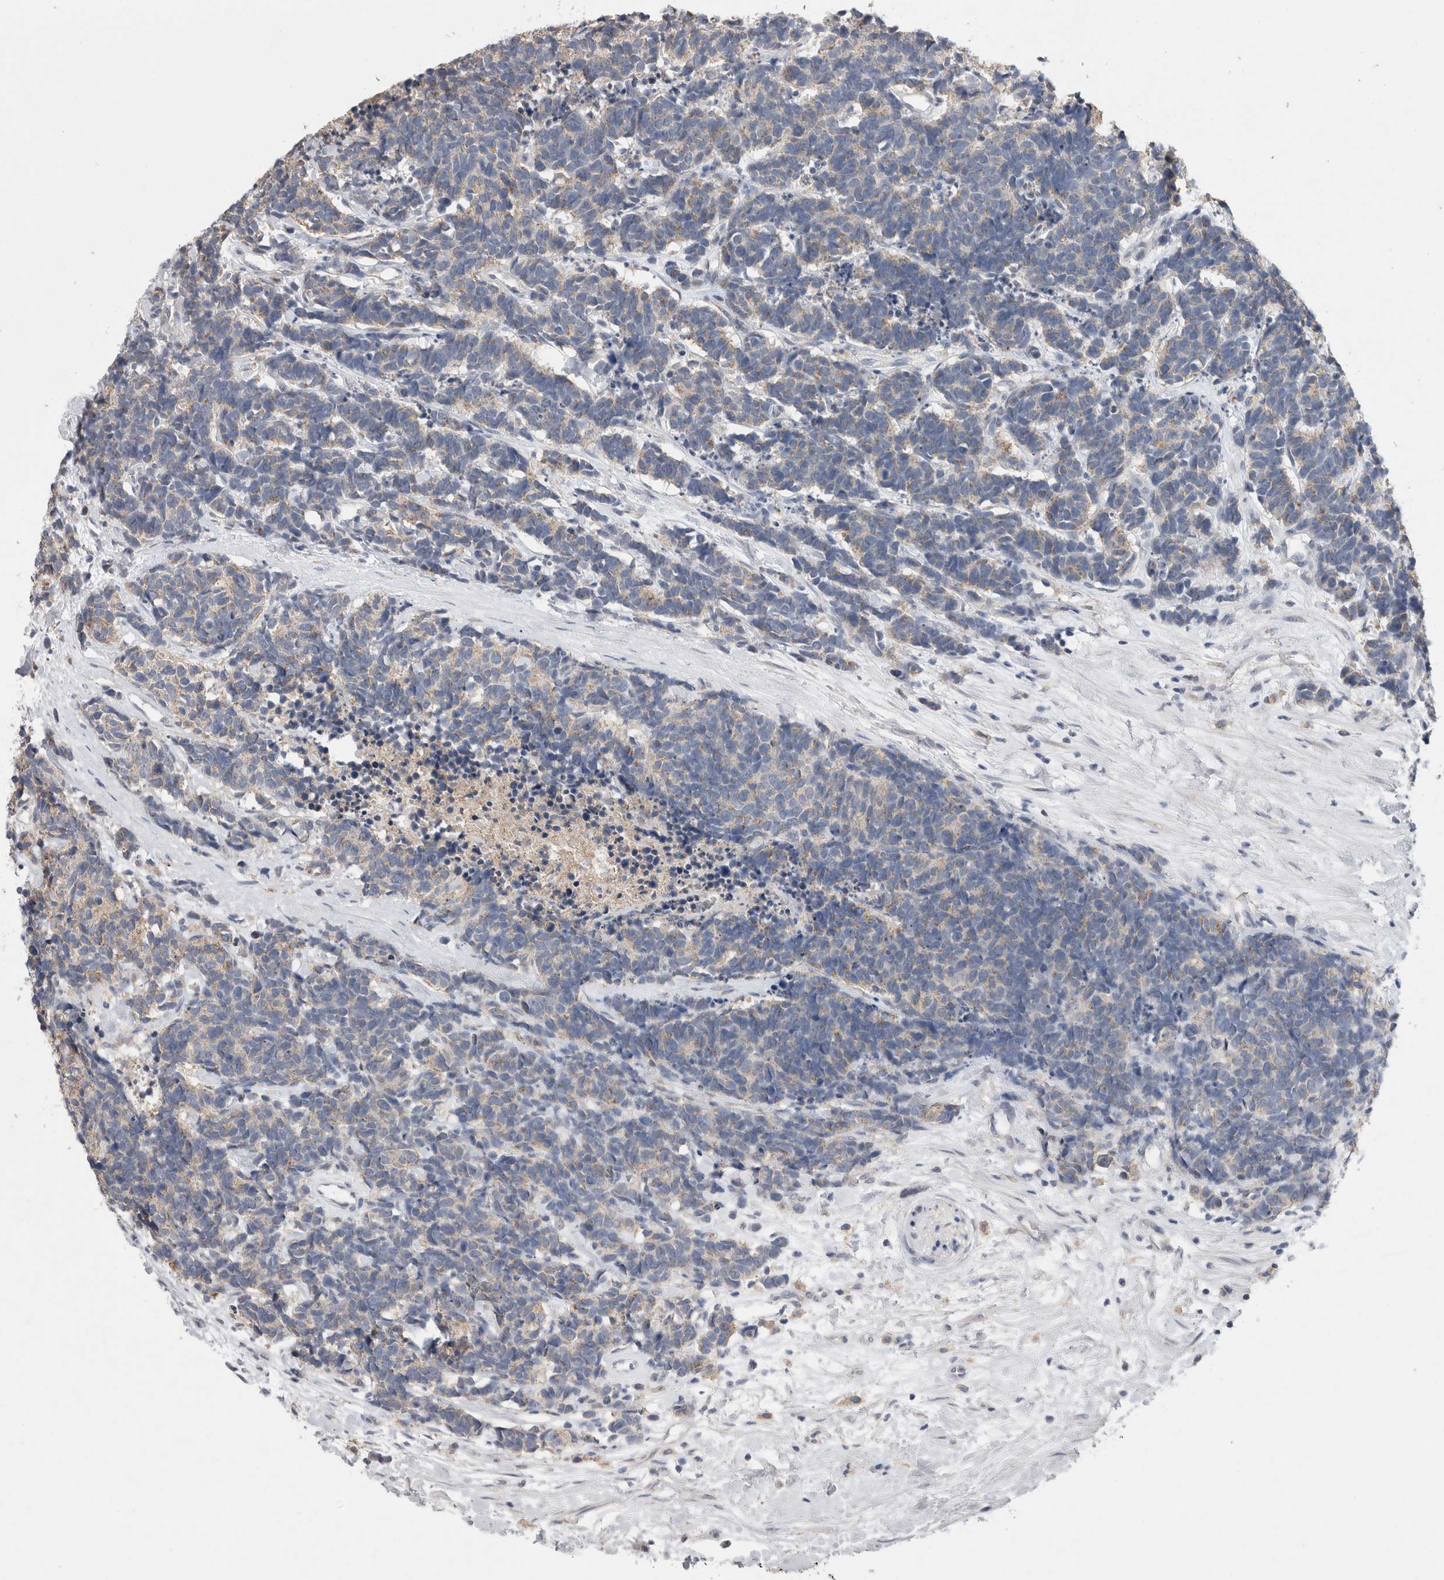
{"staining": {"intensity": "weak", "quantity": "<25%", "location": "cytoplasmic/membranous"}, "tissue": "carcinoid", "cell_type": "Tumor cells", "image_type": "cancer", "snomed": [{"axis": "morphology", "description": "Carcinoma, NOS"}, {"axis": "morphology", "description": "Carcinoid, malignant, NOS"}, {"axis": "topography", "description": "Urinary bladder"}], "caption": "Immunohistochemical staining of malignant carcinoid shows no significant positivity in tumor cells.", "gene": "CNTFR", "patient": {"sex": "male", "age": 57}}